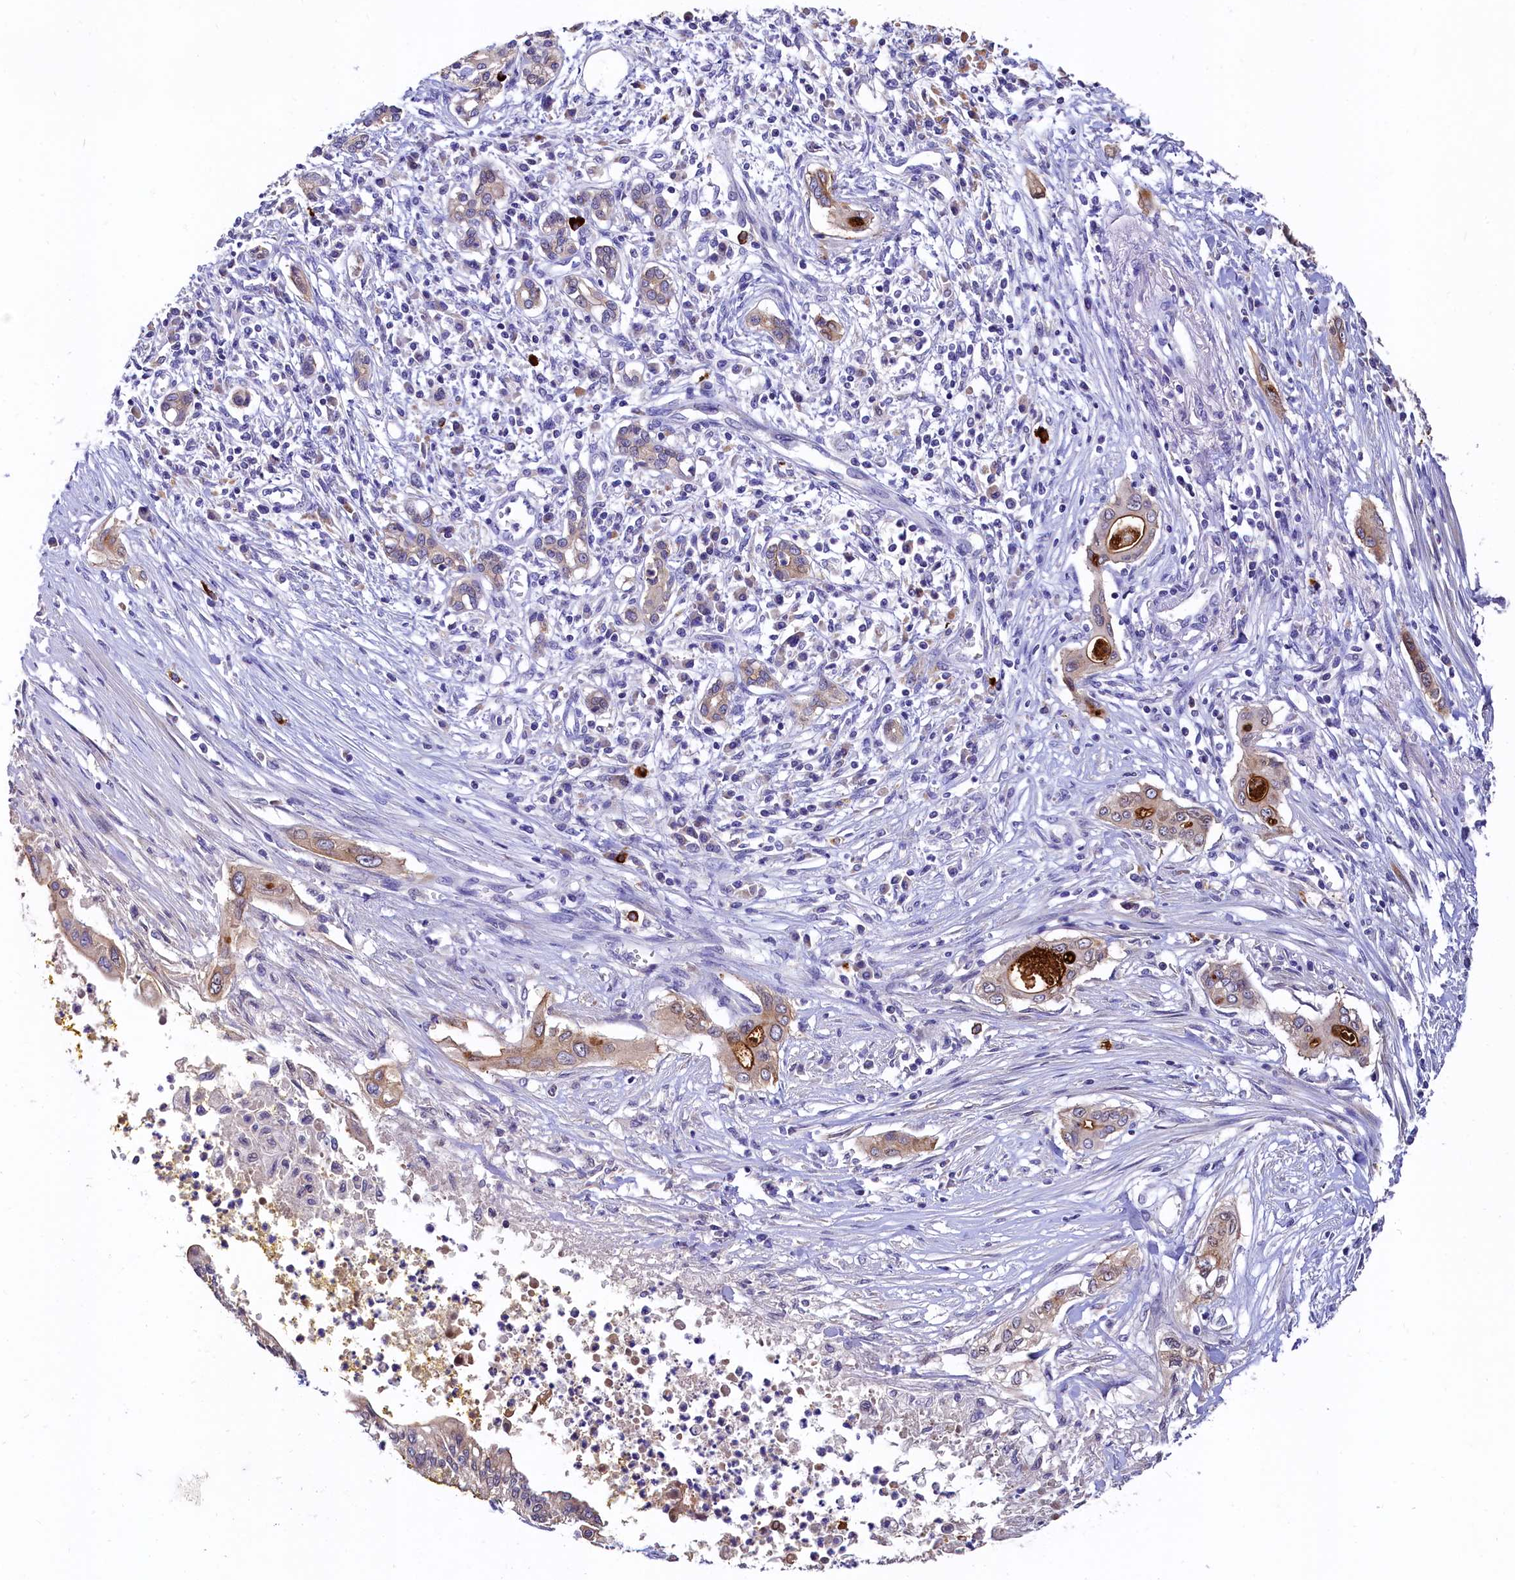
{"staining": {"intensity": "moderate", "quantity": "25%-75%", "location": "cytoplasmic/membranous"}, "tissue": "pancreatic cancer", "cell_type": "Tumor cells", "image_type": "cancer", "snomed": [{"axis": "morphology", "description": "Adenocarcinoma, NOS"}, {"axis": "topography", "description": "Pancreas"}], "caption": "A micrograph of human adenocarcinoma (pancreatic) stained for a protein displays moderate cytoplasmic/membranous brown staining in tumor cells.", "gene": "EPS8L2", "patient": {"sex": "male", "age": 58}}